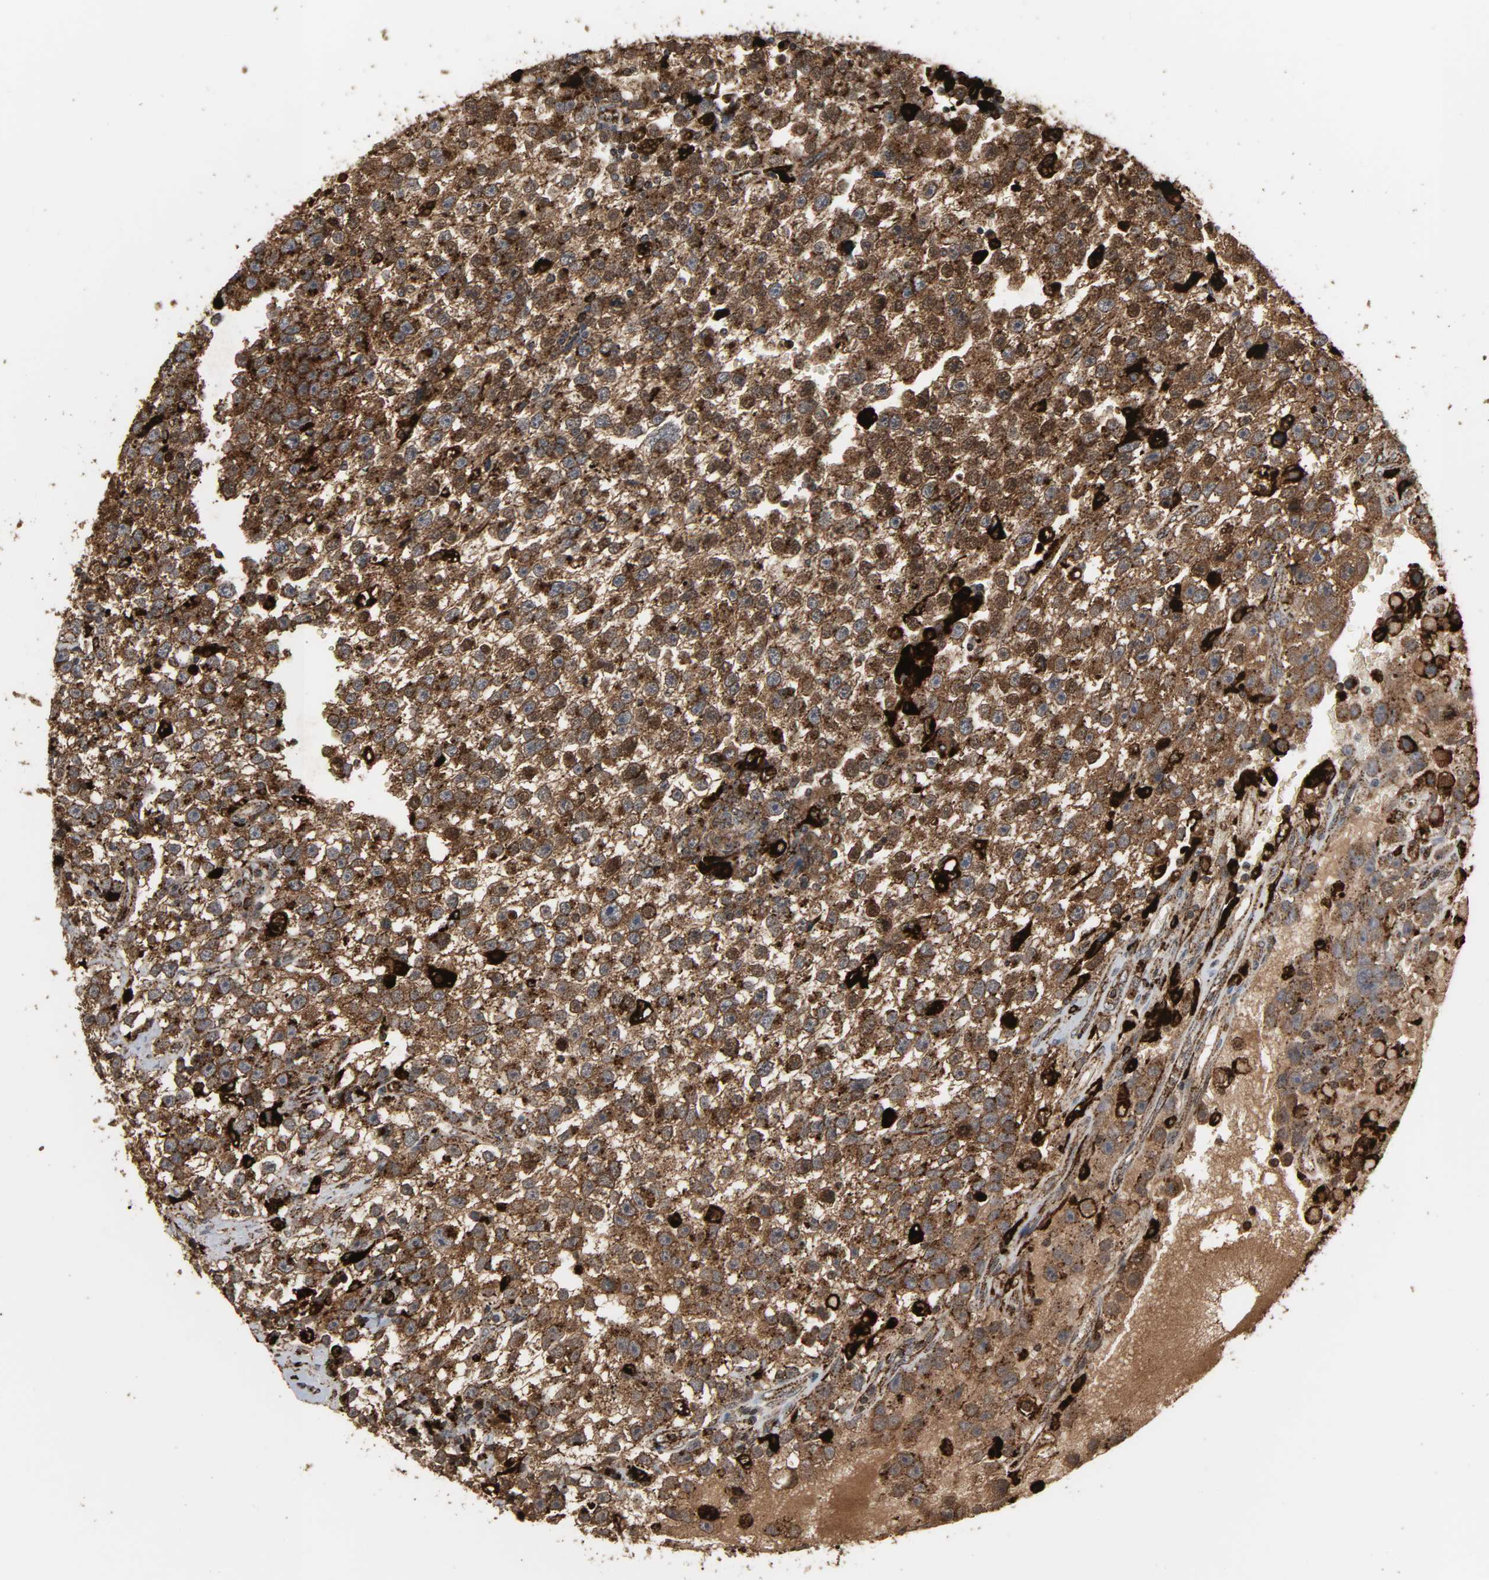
{"staining": {"intensity": "strong", "quantity": ">75%", "location": "cytoplasmic/membranous"}, "tissue": "testis cancer", "cell_type": "Tumor cells", "image_type": "cancer", "snomed": [{"axis": "morphology", "description": "Seminoma, NOS"}, {"axis": "topography", "description": "Testis"}], "caption": "Immunohistochemical staining of testis seminoma exhibits high levels of strong cytoplasmic/membranous positivity in about >75% of tumor cells.", "gene": "PSAP", "patient": {"sex": "male", "age": 33}}